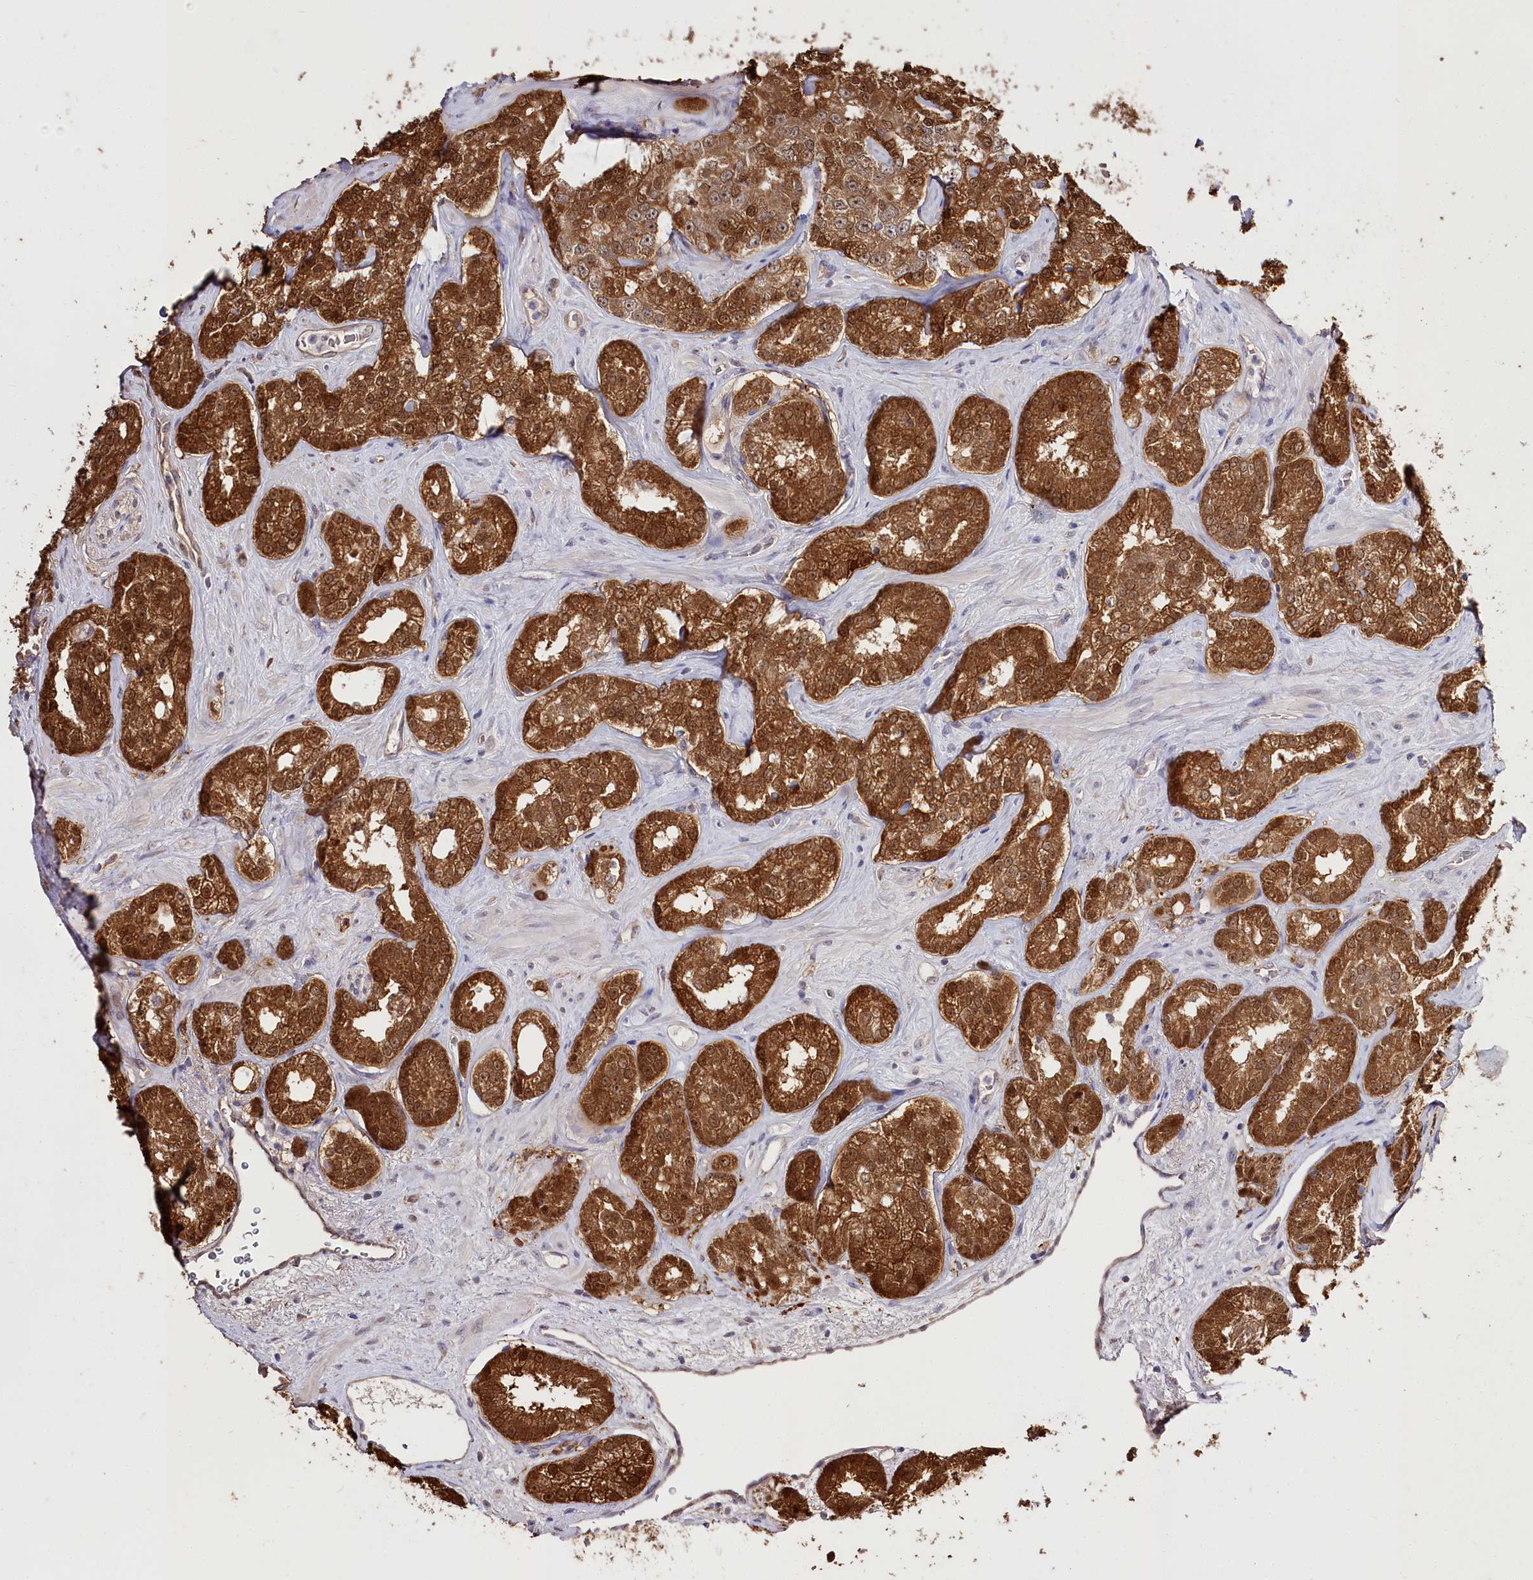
{"staining": {"intensity": "strong", "quantity": ">75%", "location": "cytoplasmic/membranous,nuclear"}, "tissue": "prostate cancer", "cell_type": "Tumor cells", "image_type": "cancer", "snomed": [{"axis": "morphology", "description": "Normal tissue, NOS"}, {"axis": "morphology", "description": "Adenocarcinoma, High grade"}, {"axis": "topography", "description": "Prostate"}], "caption": "Protein analysis of prostate high-grade adenocarcinoma tissue displays strong cytoplasmic/membranous and nuclear staining in about >75% of tumor cells.", "gene": "R3HDM2", "patient": {"sex": "male", "age": 83}}